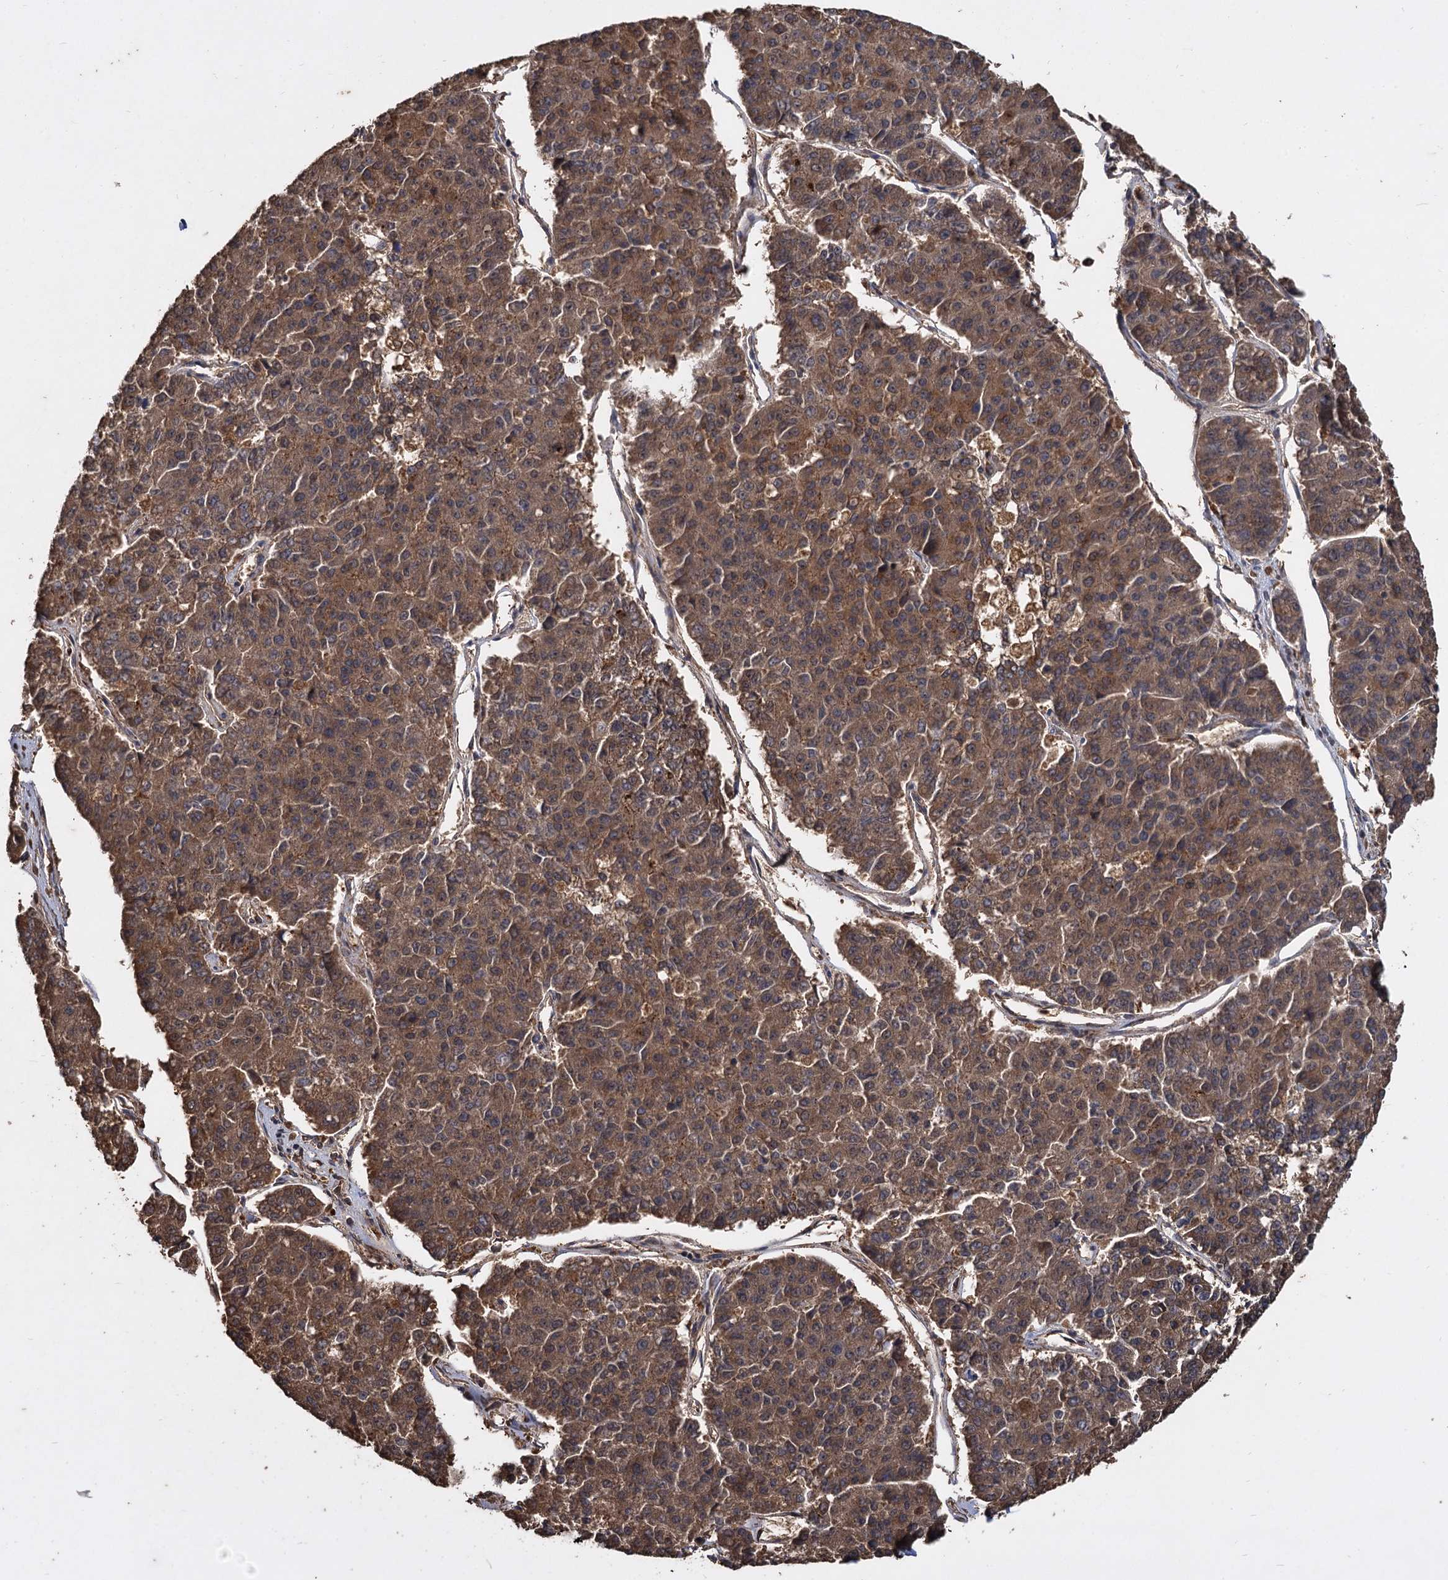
{"staining": {"intensity": "moderate", "quantity": ">75%", "location": "cytoplasmic/membranous"}, "tissue": "pancreatic cancer", "cell_type": "Tumor cells", "image_type": "cancer", "snomed": [{"axis": "morphology", "description": "Adenocarcinoma, NOS"}, {"axis": "topography", "description": "Pancreas"}], "caption": "Adenocarcinoma (pancreatic) stained with immunohistochemistry (IHC) demonstrates moderate cytoplasmic/membranous staining in approximately >75% of tumor cells.", "gene": "GCLC", "patient": {"sex": "male", "age": 50}}